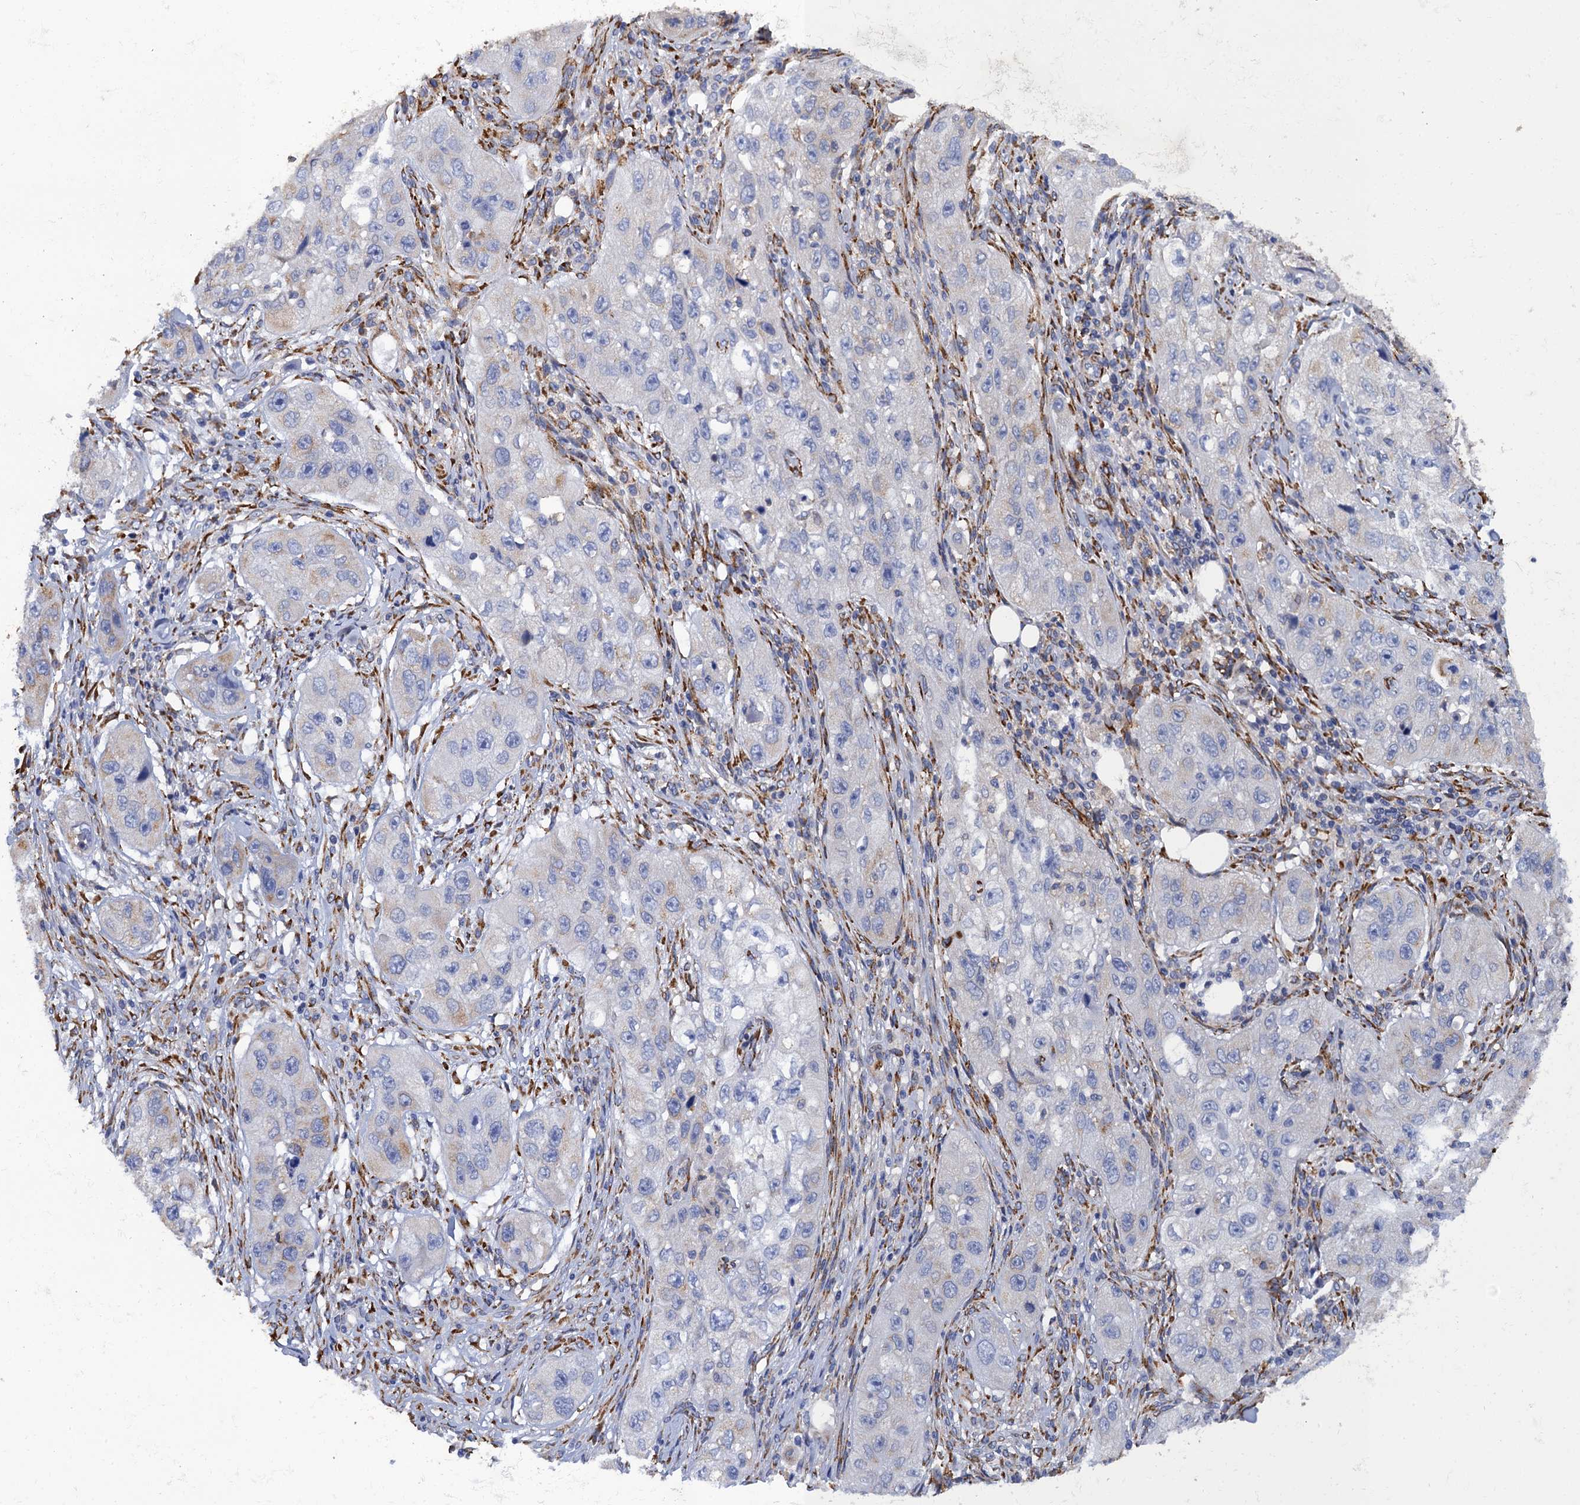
{"staining": {"intensity": "negative", "quantity": "none", "location": "none"}, "tissue": "skin cancer", "cell_type": "Tumor cells", "image_type": "cancer", "snomed": [{"axis": "morphology", "description": "Squamous cell carcinoma, NOS"}, {"axis": "topography", "description": "Skin"}, {"axis": "topography", "description": "Subcutis"}], "caption": "This is an immunohistochemistry (IHC) photomicrograph of squamous cell carcinoma (skin). There is no positivity in tumor cells.", "gene": "POGLUT3", "patient": {"sex": "male", "age": 73}}